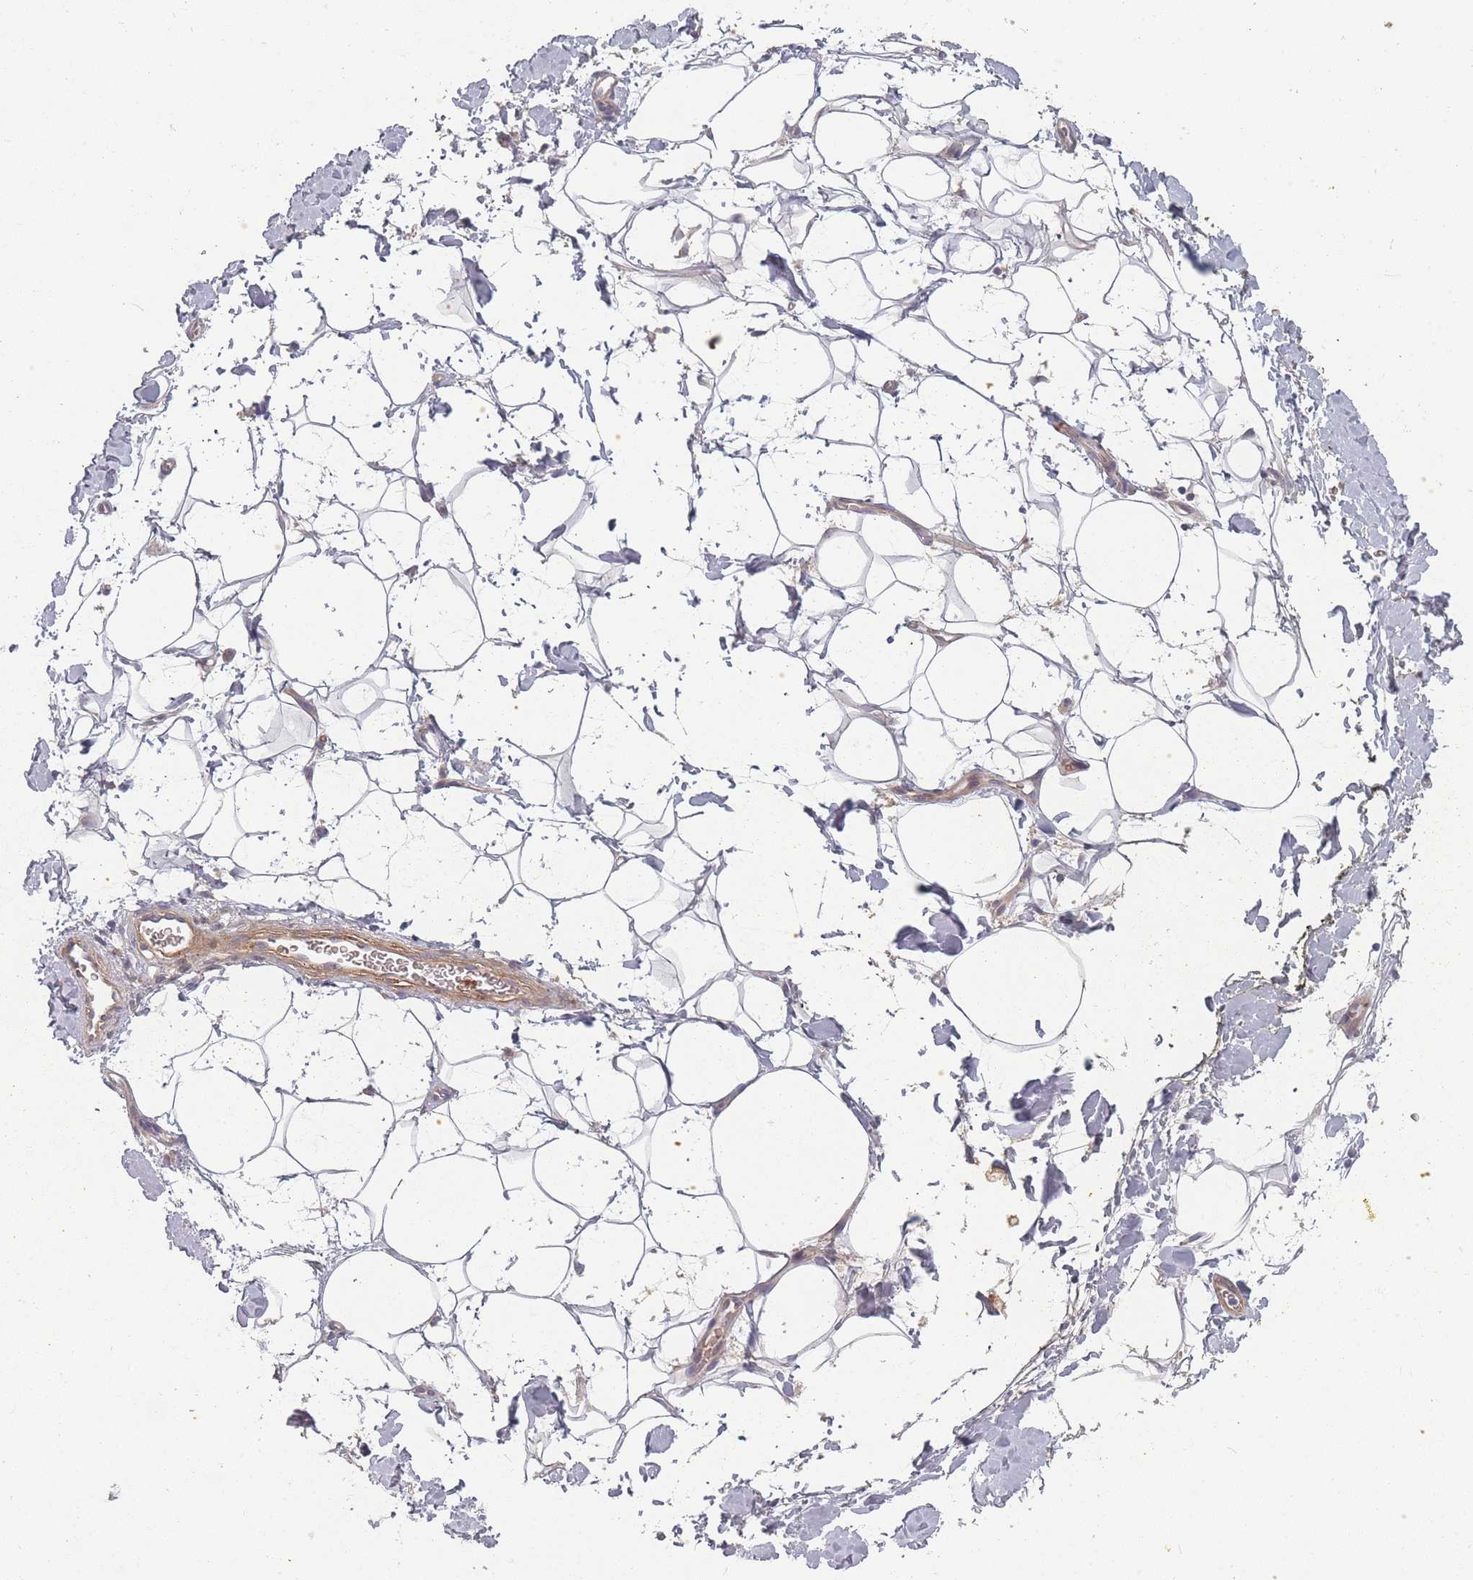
{"staining": {"intensity": "negative", "quantity": "none", "location": "none"}, "tissue": "adipose tissue", "cell_type": "Adipocytes", "image_type": "normal", "snomed": [{"axis": "morphology", "description": "Normal tissue, NOS"}, {"axis": "morphology", "description": "Adenocarcinoma, NOS"}, {"axis": "topography", "description": "Pancreas"}, {"axis": "topography", "description": "Peripheral nerve tissue"}], "caption": "Human adipose tissue stained for a protein using IHC demonstrates no positivity in adipocytes.", "gene": "BST1", "patient": {"sex": "male", "age": 59}}